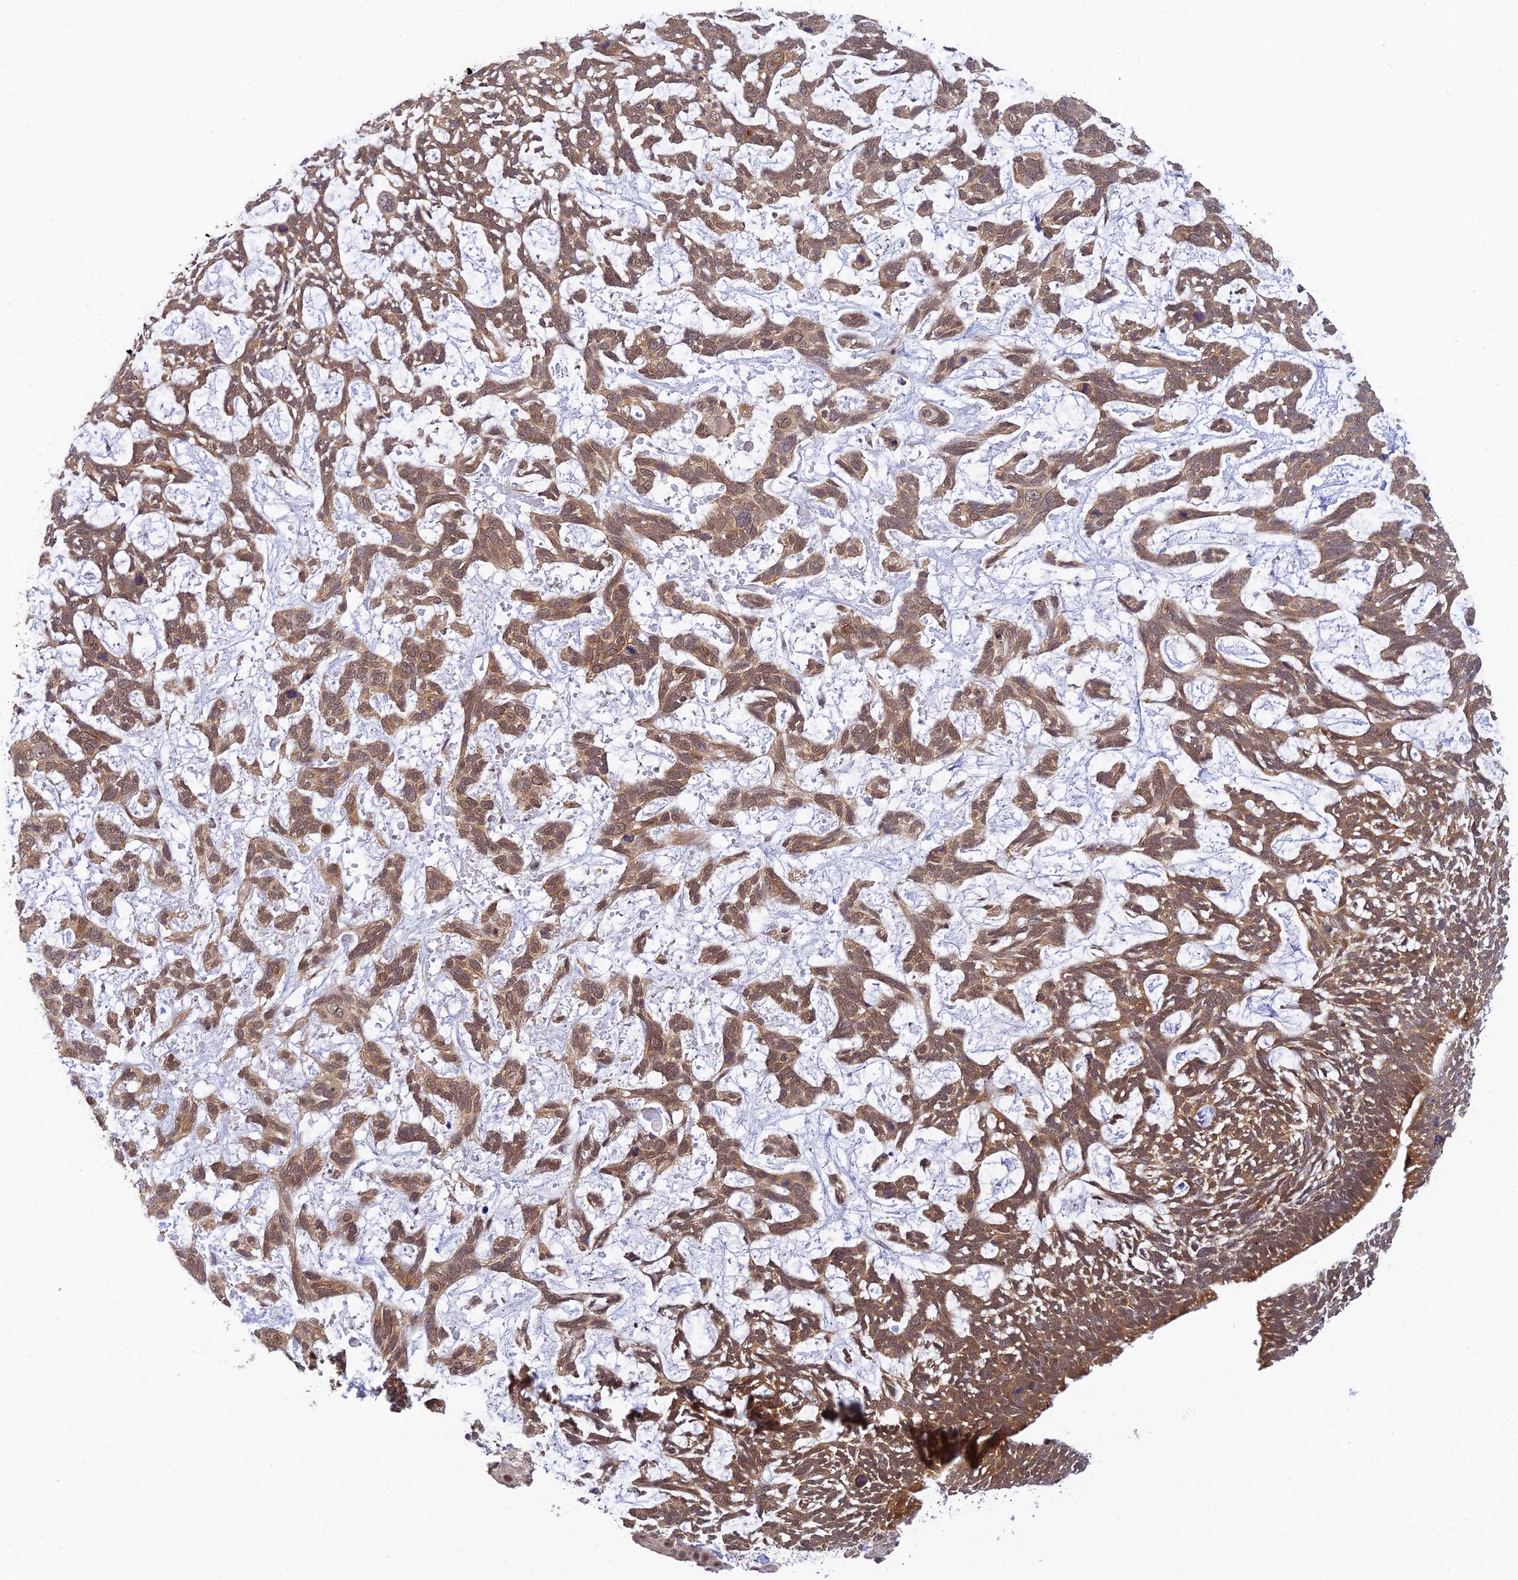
{"staining": {"intensity": "moderate", "quantity": ">75%", "location": "cytoplasmic/membranous,nuclear"}, "tissue": "skin cancer", "cell_type": "Tumor cells", "image_type": "cancer", "snomed": [{"axis": "morphology", "description": "Basal cell carcinoma"}, {"axis": "topography", "description": "Skin"}], "caption": "Tumor cells display medium levels of moderate cytoplasmic/membranous and nuclear staining in about >75% of cells in human skin cancer.", "gene": "SKIC8", "patient": {"sex": "male", "age": 88}}